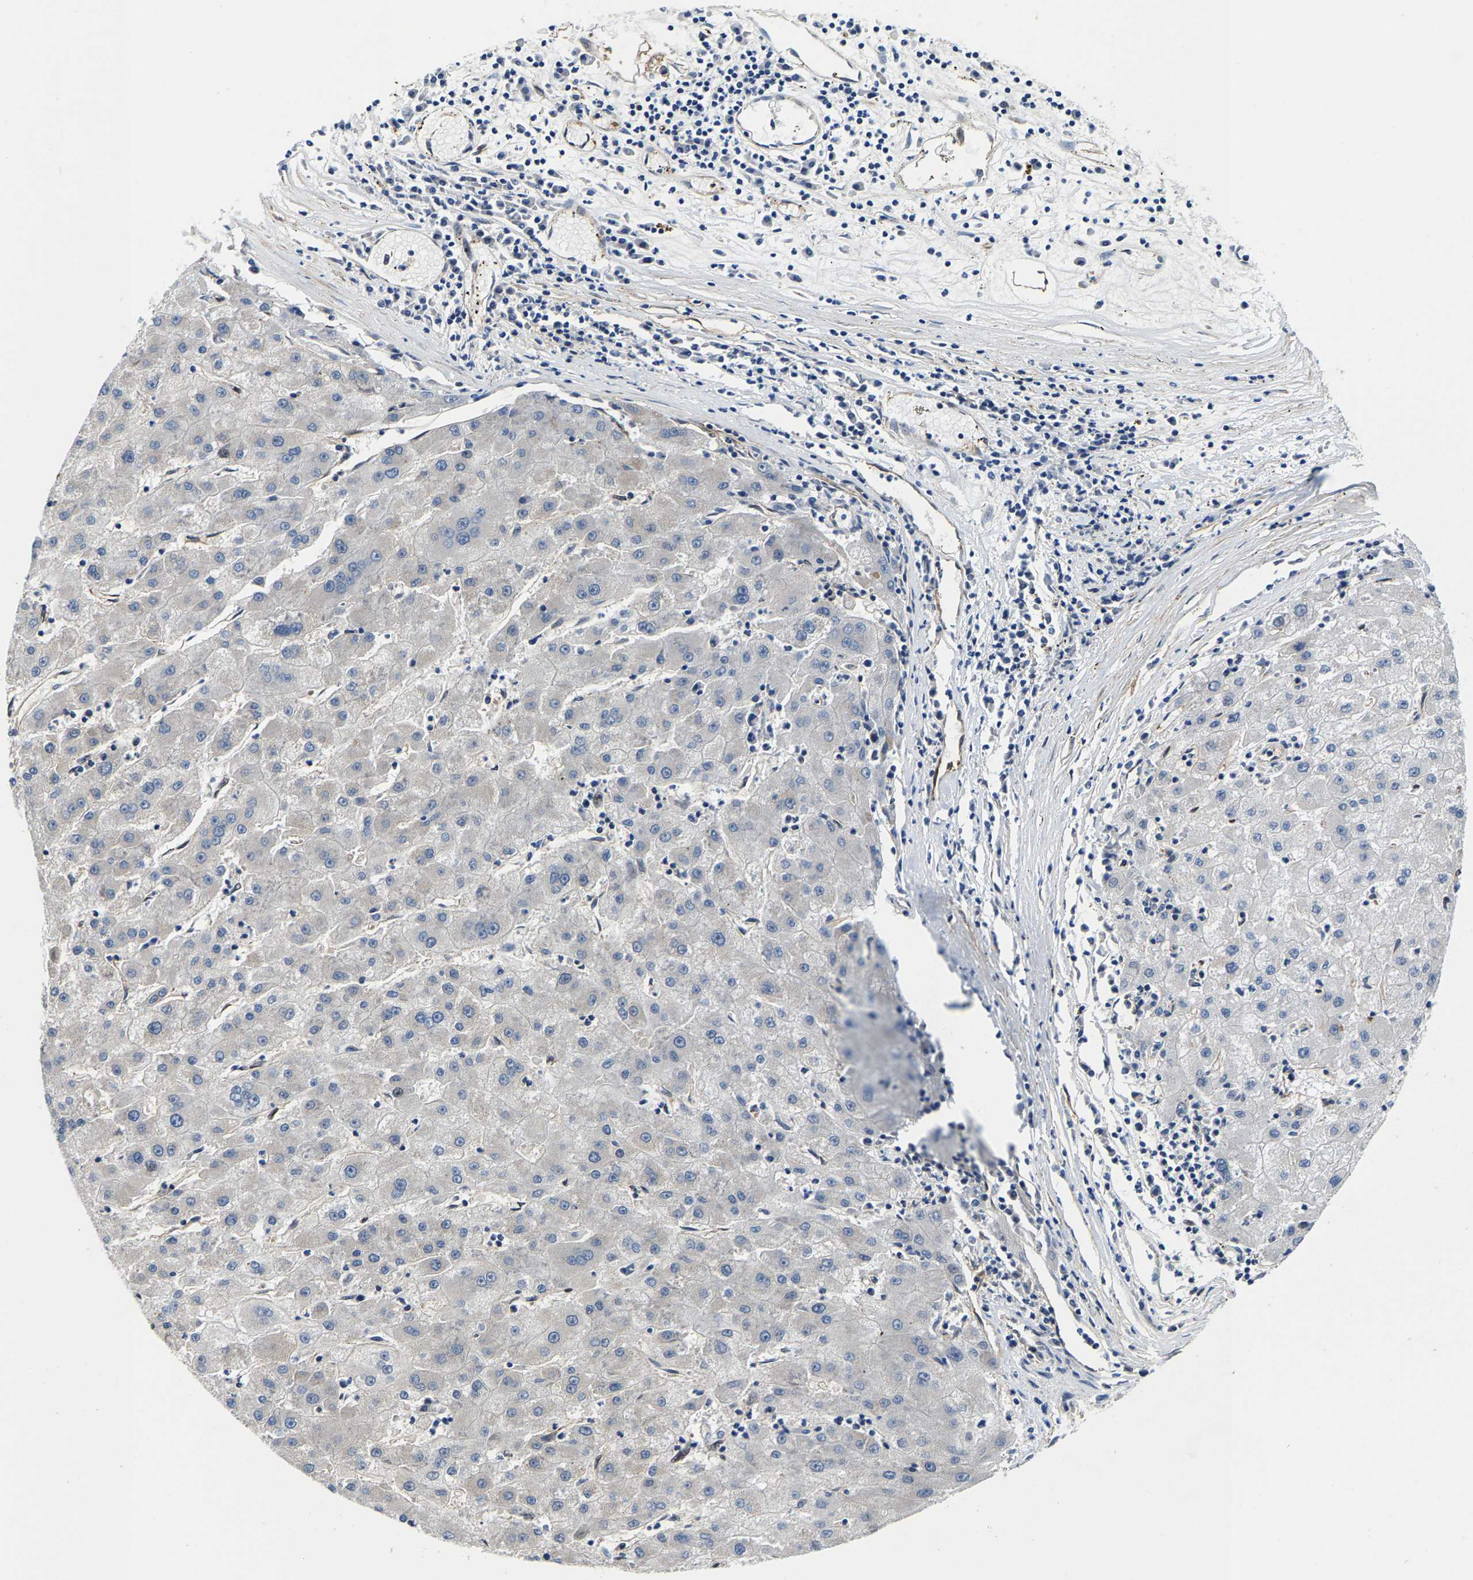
{"staining": {"intensity": "negative", "quantity": "none", "location": "none"}, "tissue": "liver cancer", "cell_type": "Tumor cells", "image_type": "cancer", "snomed": [{"axis": "morphology", "description": "Carcinoma, Hepatocellular, NOS"}, {"axis": "topography", "description": "Liver"}], "caption": "Tumor cells show no significant expression in liver cancer (hepatocellular carcinoma).", "gene": "GTPBP10", "patient": {"sex": "male", "age": 72}}